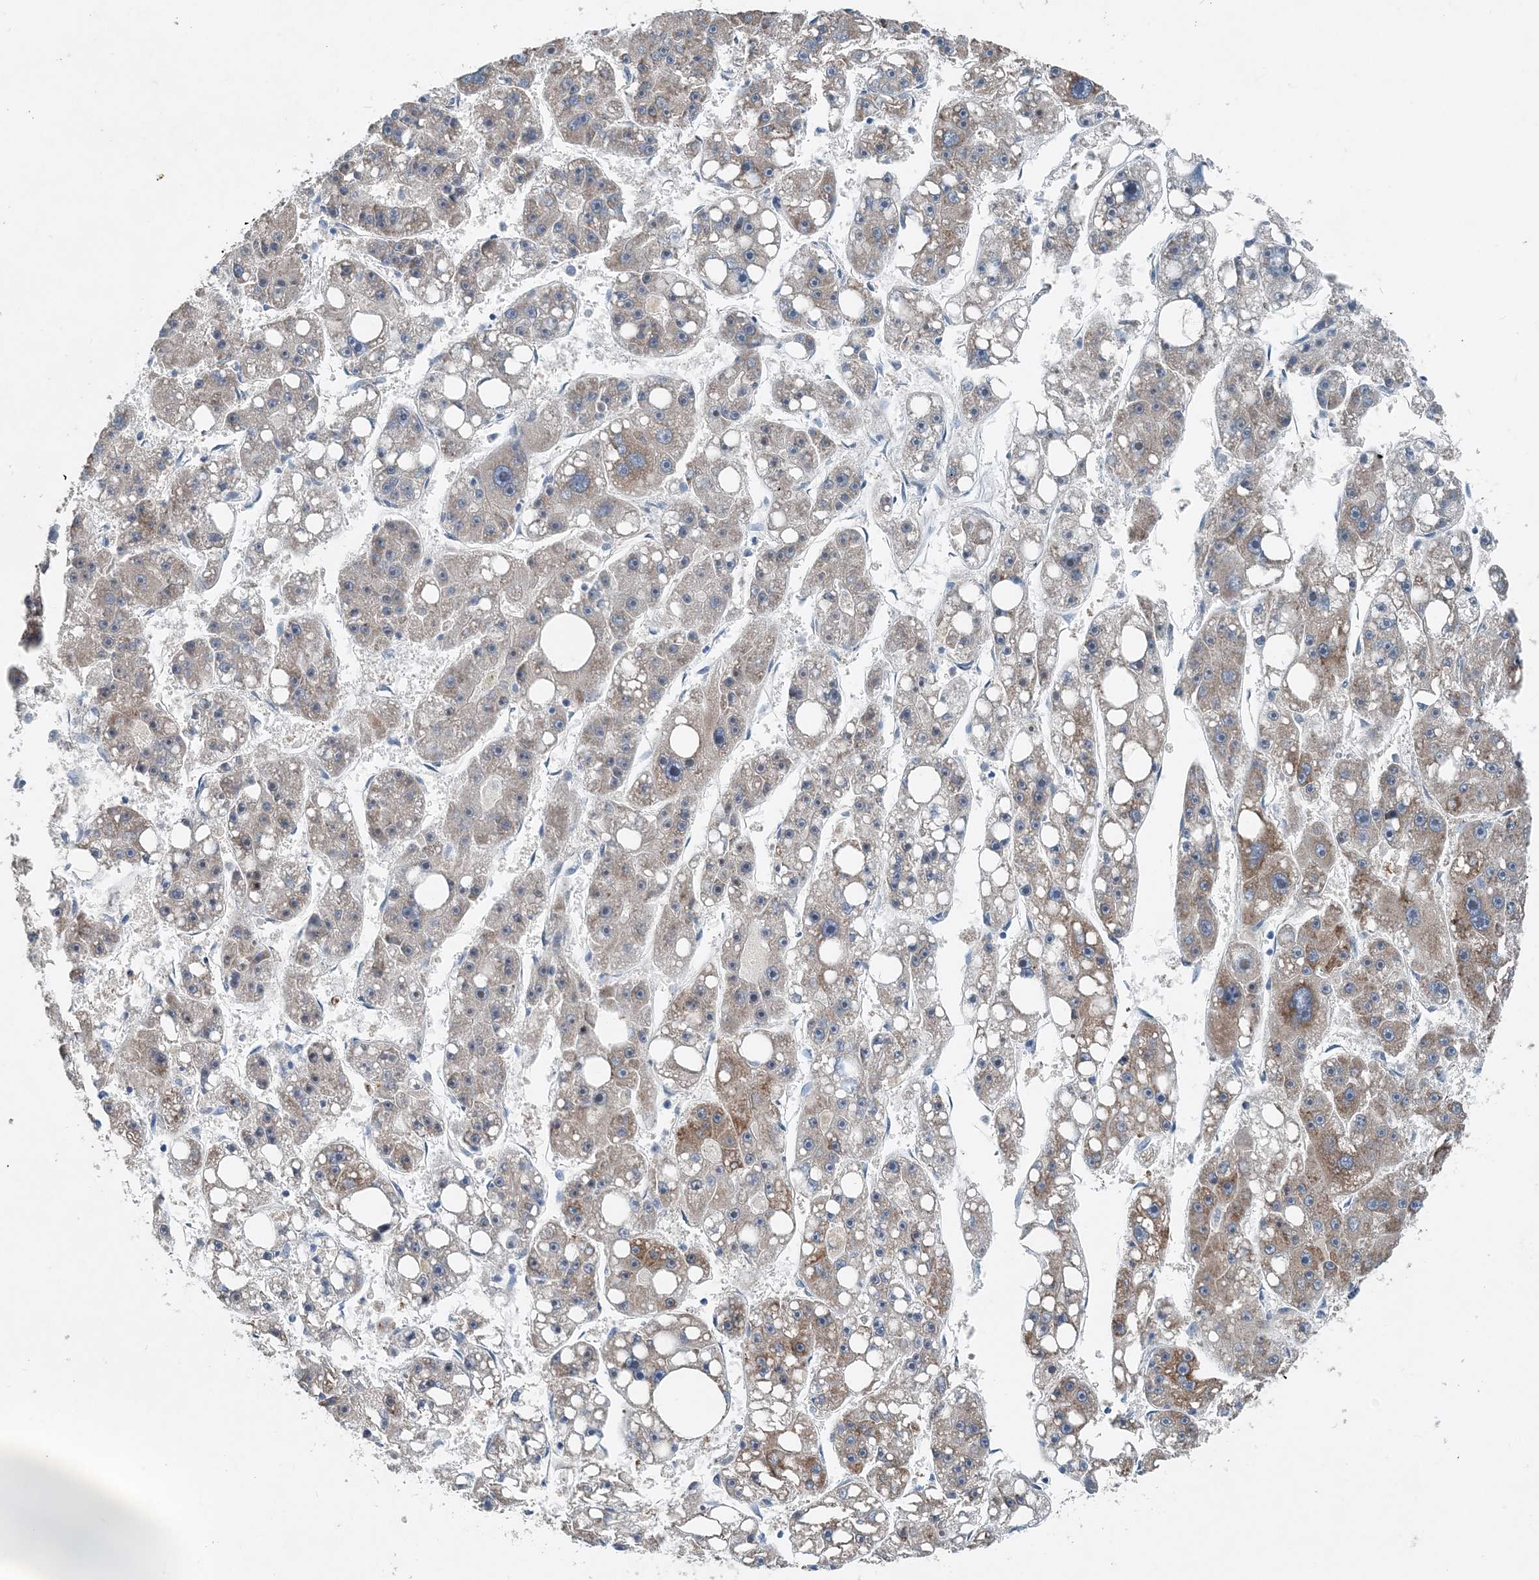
{"staining": {"intensity": "moderate", "quantity": "<25%", "location": "cytoplasmic/membranous"}, "tissue": "liver cancer", "cell_type": "Tumor cells", "image_type": "cancer", "snomed": [{"axis": "morphology", "description": "Carcinoma, Hepatocellular, NOS"}, {"axis": "topography", "description": "Liver"}], "caption": "Immunohistochemical staining of human liver cancer displays moderate cytoplasmic/membranous protein expression in about <25% of tumor cells. (DAB (3,3'-diaminobenzidine) IHC with brightfield microscopy, high magnification).", "gene": "EEF1A2", "patient": {"sex": "female", "age": 61}}